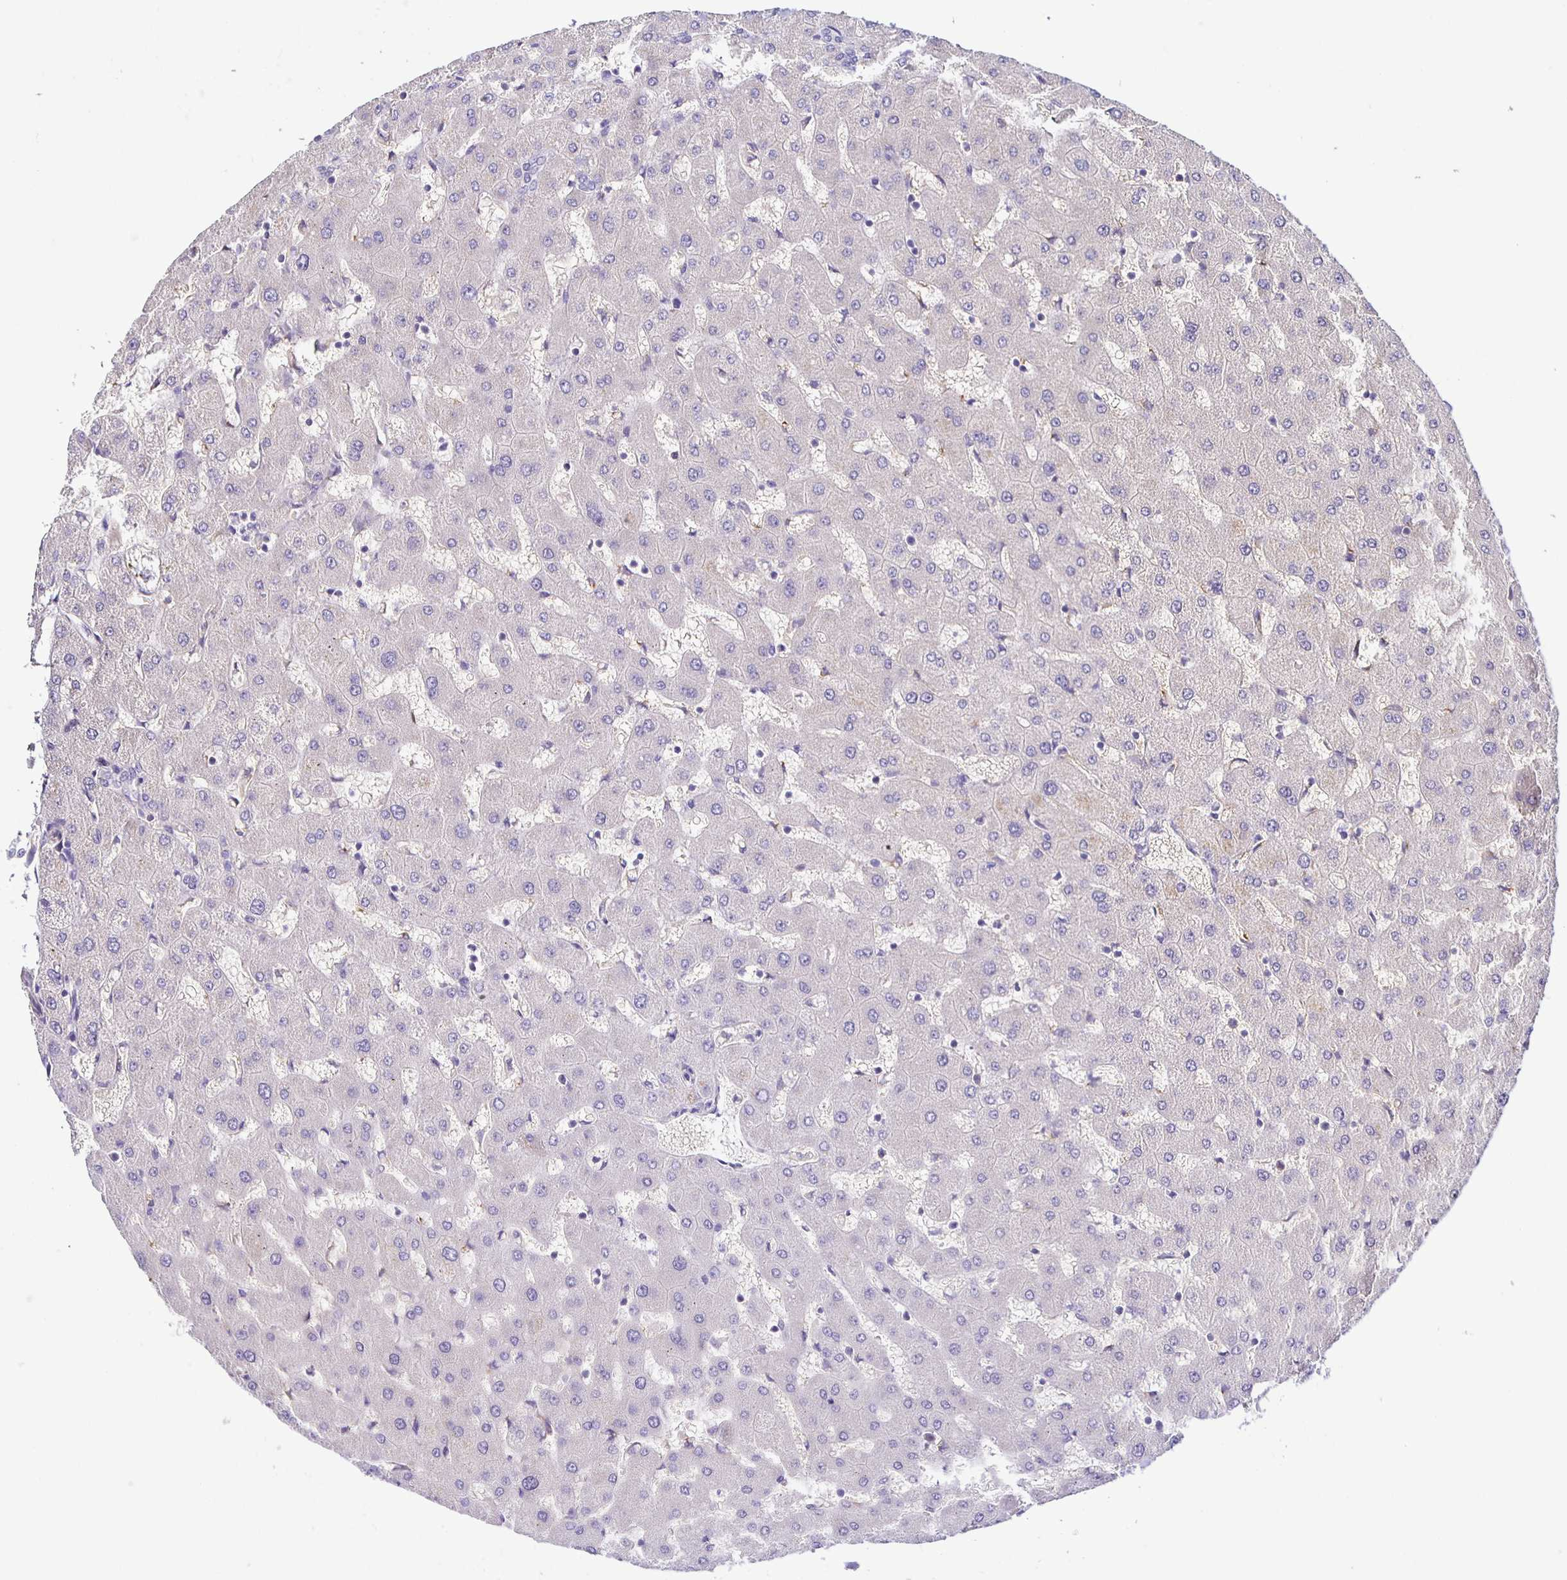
{"staining": {"intensity": "negative", "quantity": "none", "location": "none"}, "tissue": "liver", "cell_type": "Cholangiocytes", "image_type": "normal", "snomed": [{"axis": "morphology", "description": "Normal tissue, NOS"}, {"axis": "topography", "description": "Liver"}], "caption": "DAB (3,3'-diaminobenzidine) immunohistochemical staining of normal human liver demonstrates no significant expression in cholangiocytes.", "gene": "BOLL", "patient": {"sex": "female", "age": 63}}